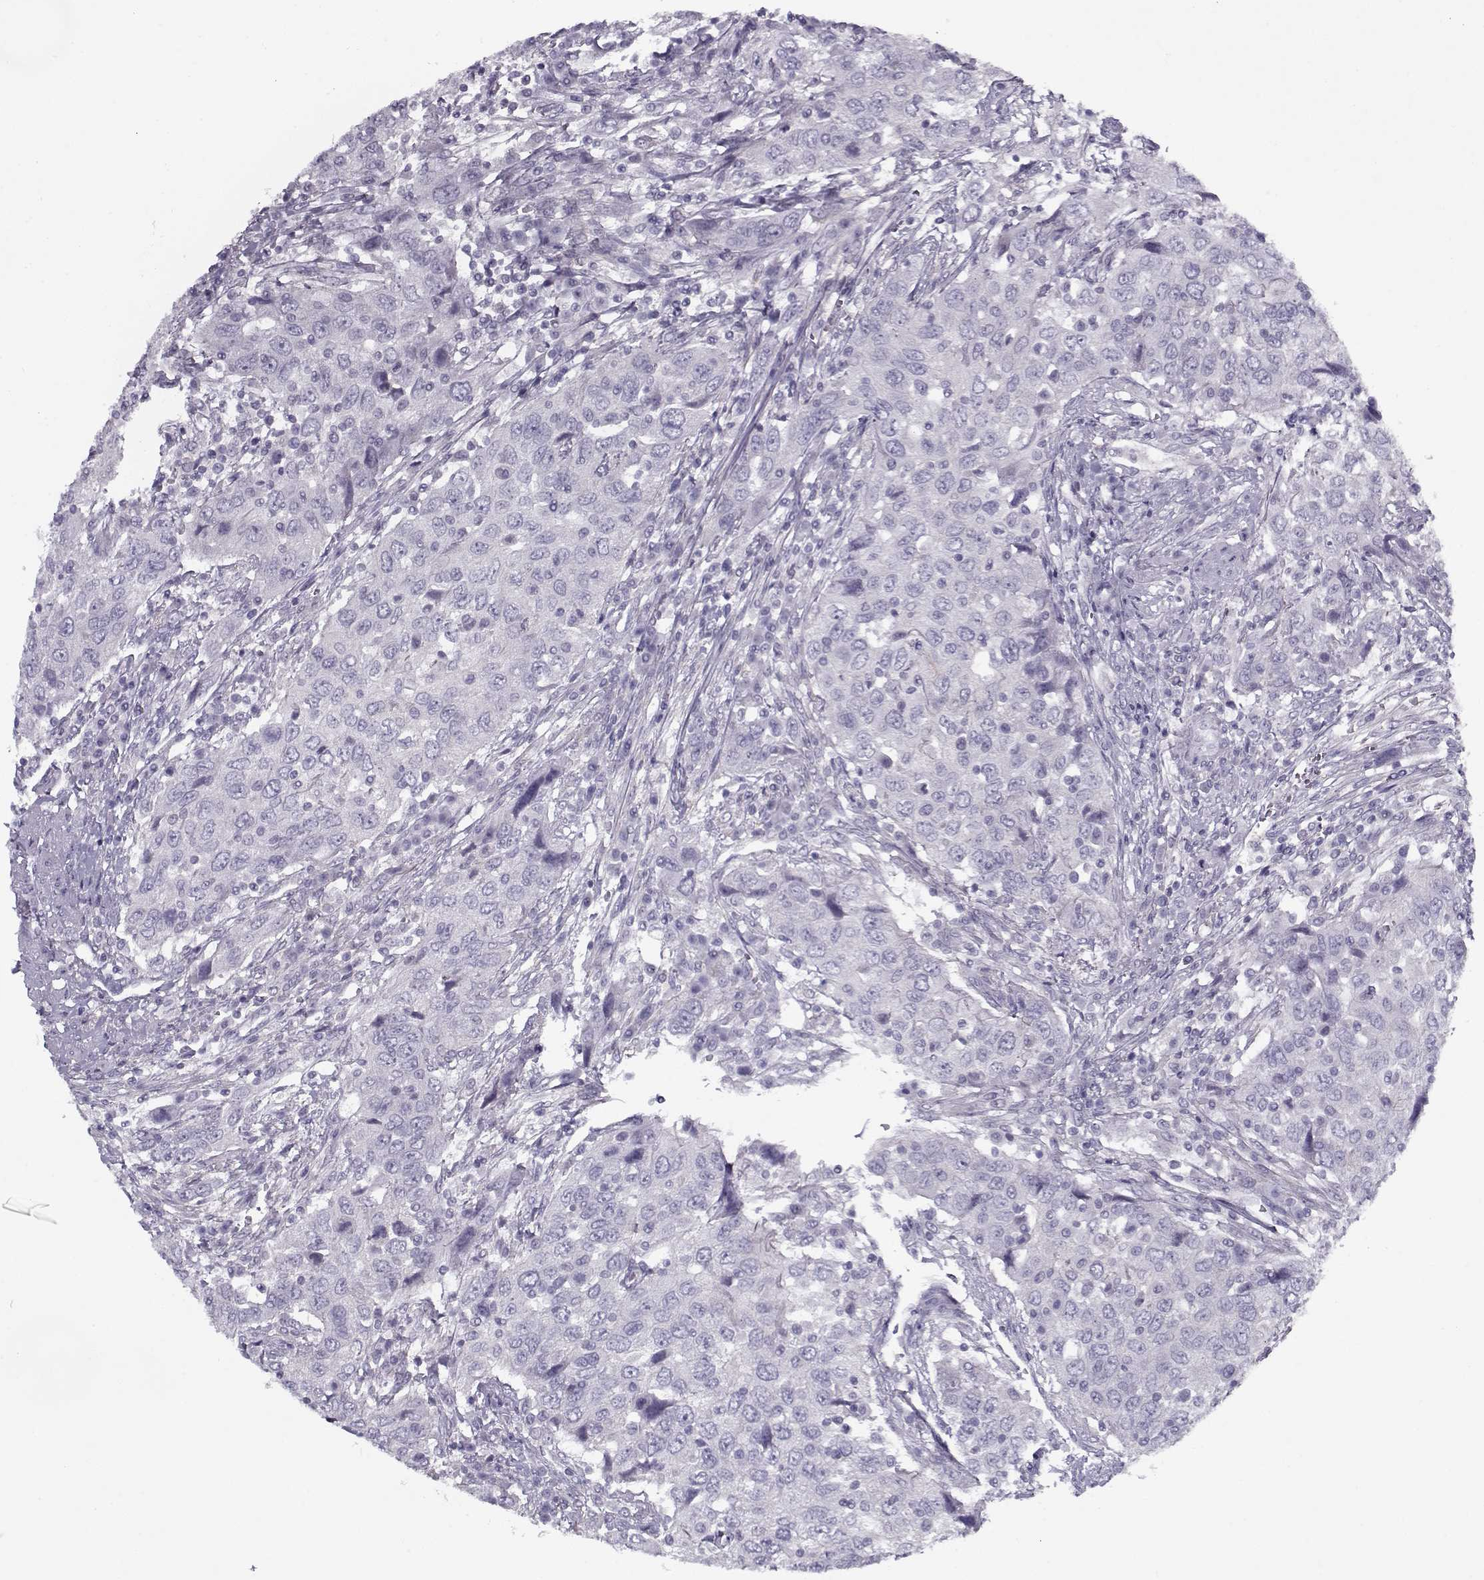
{"staining": {"intensity": "negative", "quantity": "none", "location": "none"}, "tissue": "urothelial cancer", "cell_type": "Tumor cells", "image_type": "cancer", "snomed": [{"axis": "morphology", "description": "Urothelial carcinoma, High grade"}, {"axis": "topography", "description": "Urinary bladder"}], "caption": "Tumor cells are negative for protein expression in human urothelial cancer.", "gene": "PP2D1", "patient": {"sex": "male", "age": 76}}